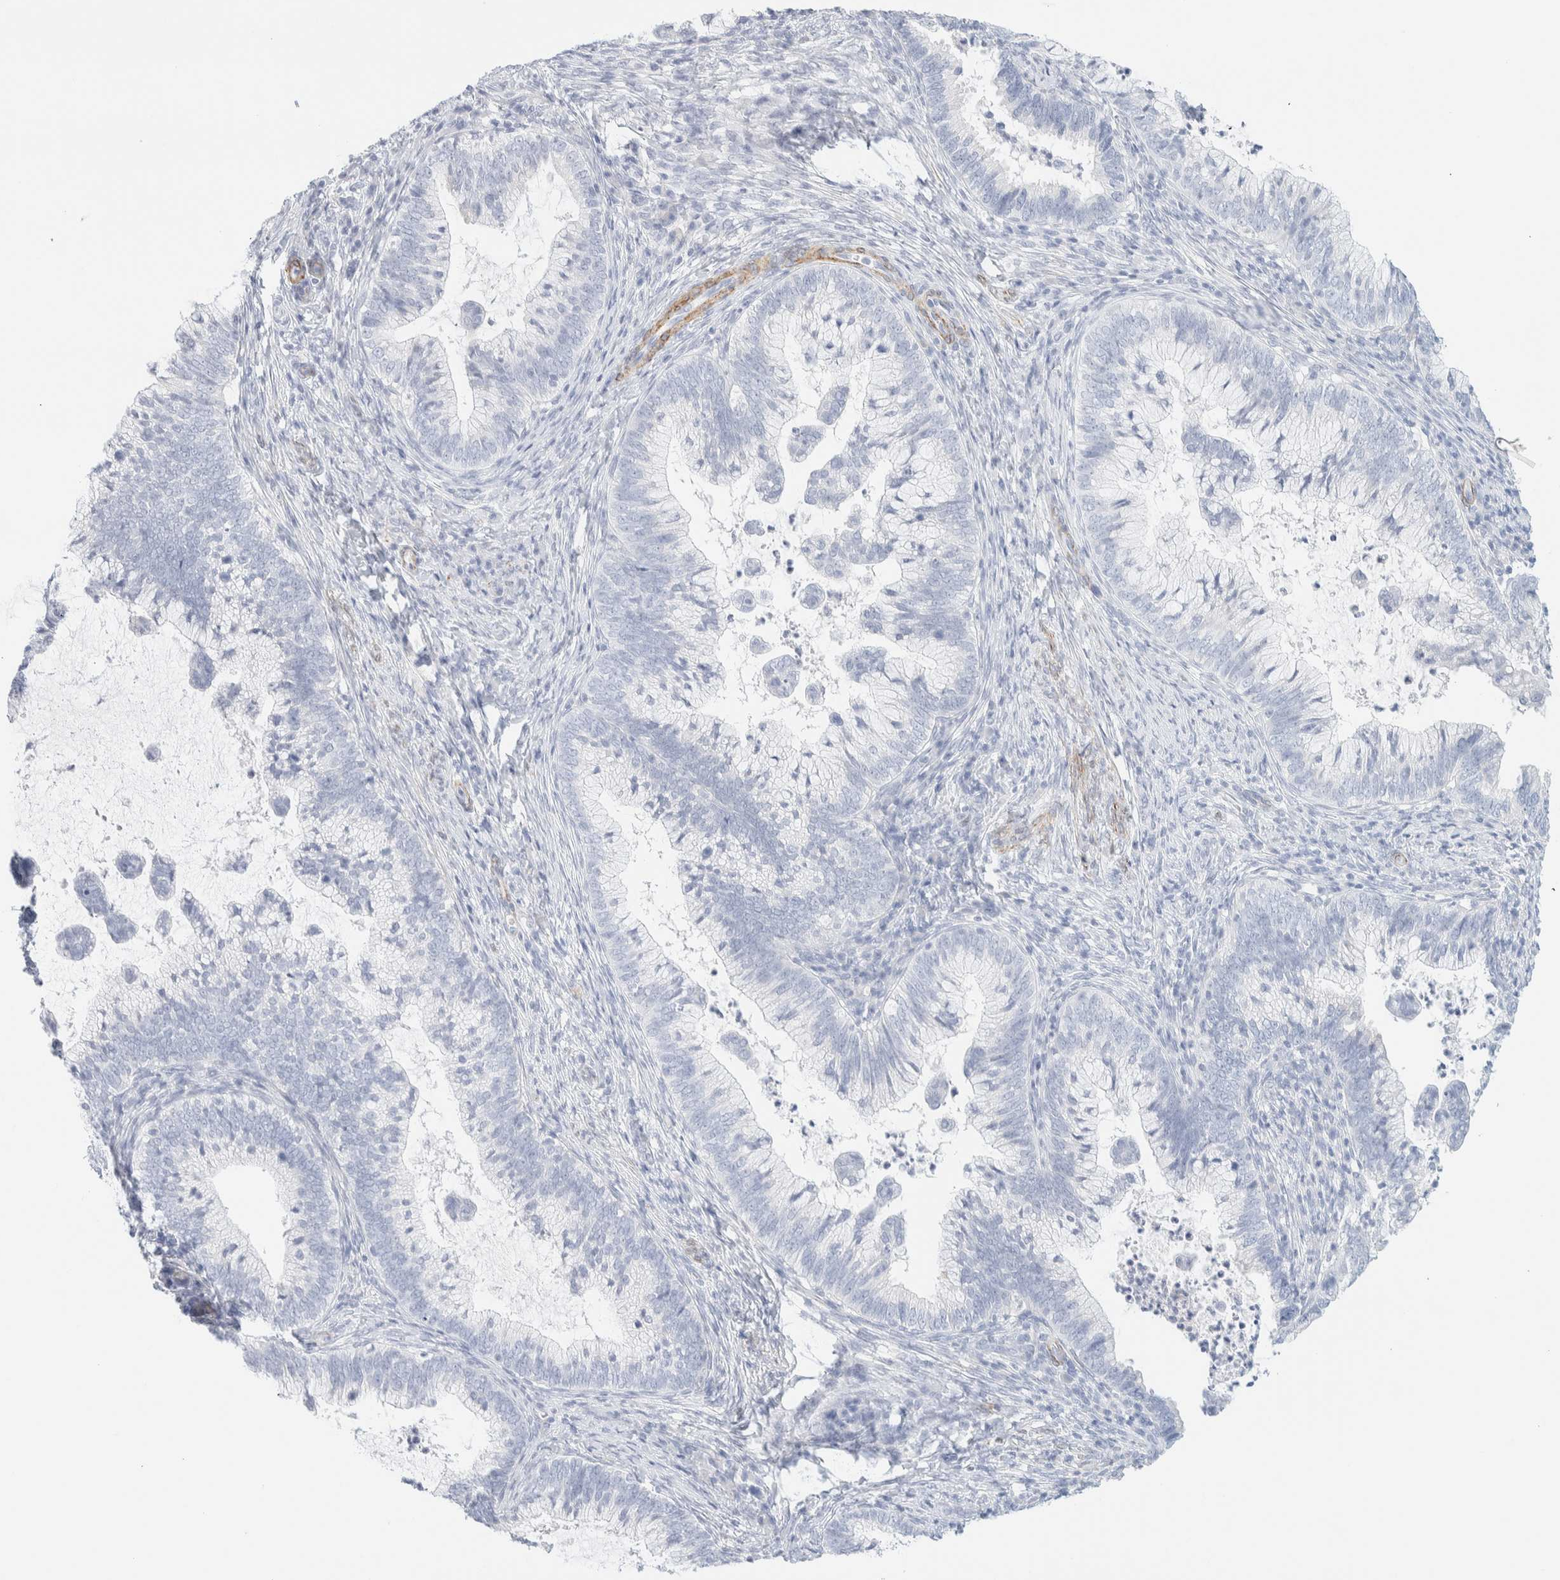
{"staining": {"intensity": "negative", "quantity": "none", "location": "none"}, "tissue": "cervical cancer", "cell_type": "Tumor cells", "image_type": "cancer", "snomed": [{"axis": "morphology", "description": "Adenocarcinoma, NOS"}, {"axis": "topography", "description": "Cervix"}], "caption": "High power microscopy micrograph of an immunohistochemistry (IHC) image of adenocarcinoma (cervical), revealing no significant expression in tumor cells.", "gene": "AFMID", "patient": {"sex": "female", "age": 36}}